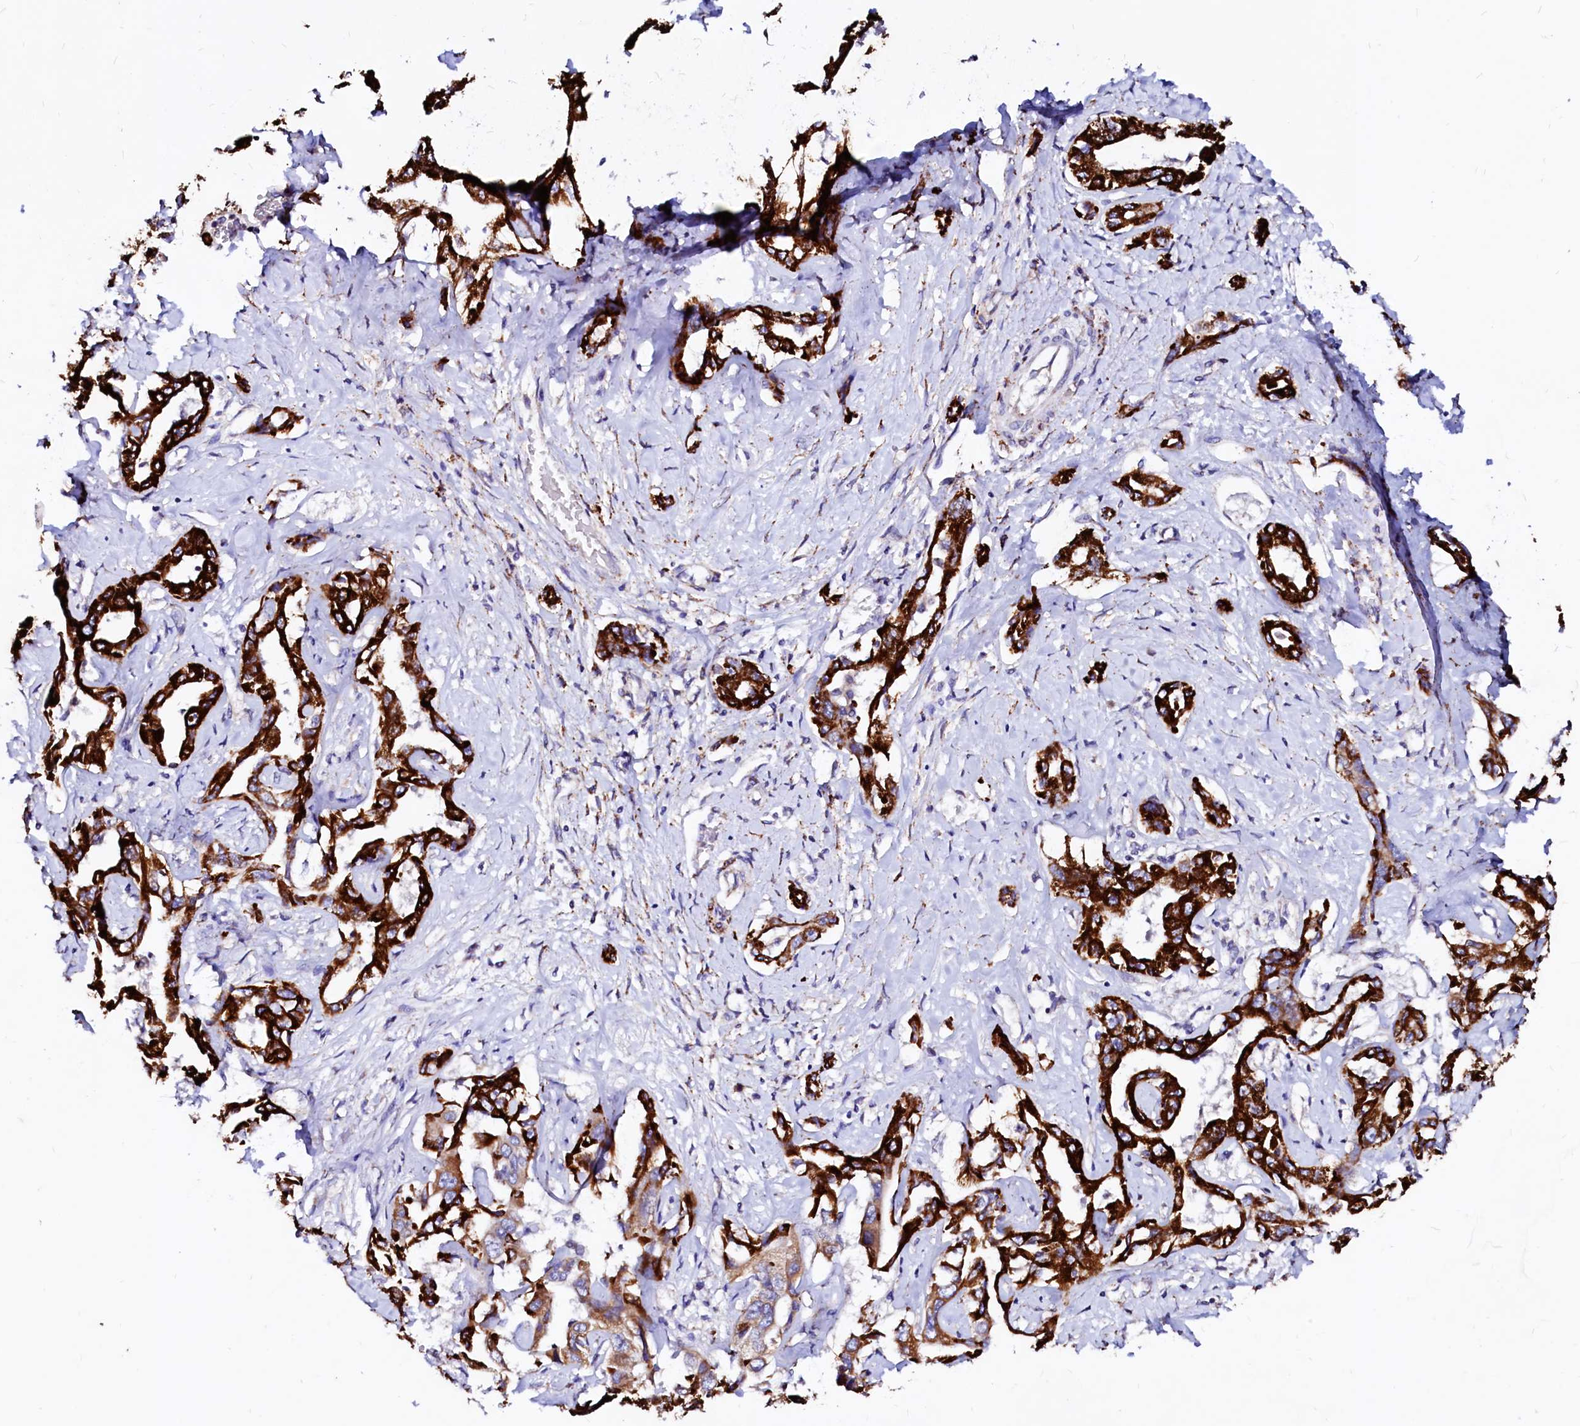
{"staining": {"intensity": "strong", "quantity": ">75%", "location": "cytoplasmic/membranous"}, "tissue": "liver cancer", "cell_type": "Tumor cells", "image_type": "cancer", "snomed": [{"axis": "morphology", "description": "Cholangiocarcinoma"}, {"axis": "topography", "description": "Liver"}], "caption": "Tumor cells show strong cytoplasmic/membranous expression in about >75% of cells in cholangiocarcinoma (liver). Using DAB (3,3'-diaminobenzidine) (brown) and hematoxylin (blue) stains, captured at high magnification using brightfield microscopy.", "gene": "MAOB", "patient": {"sex": "male", "age": 59}}